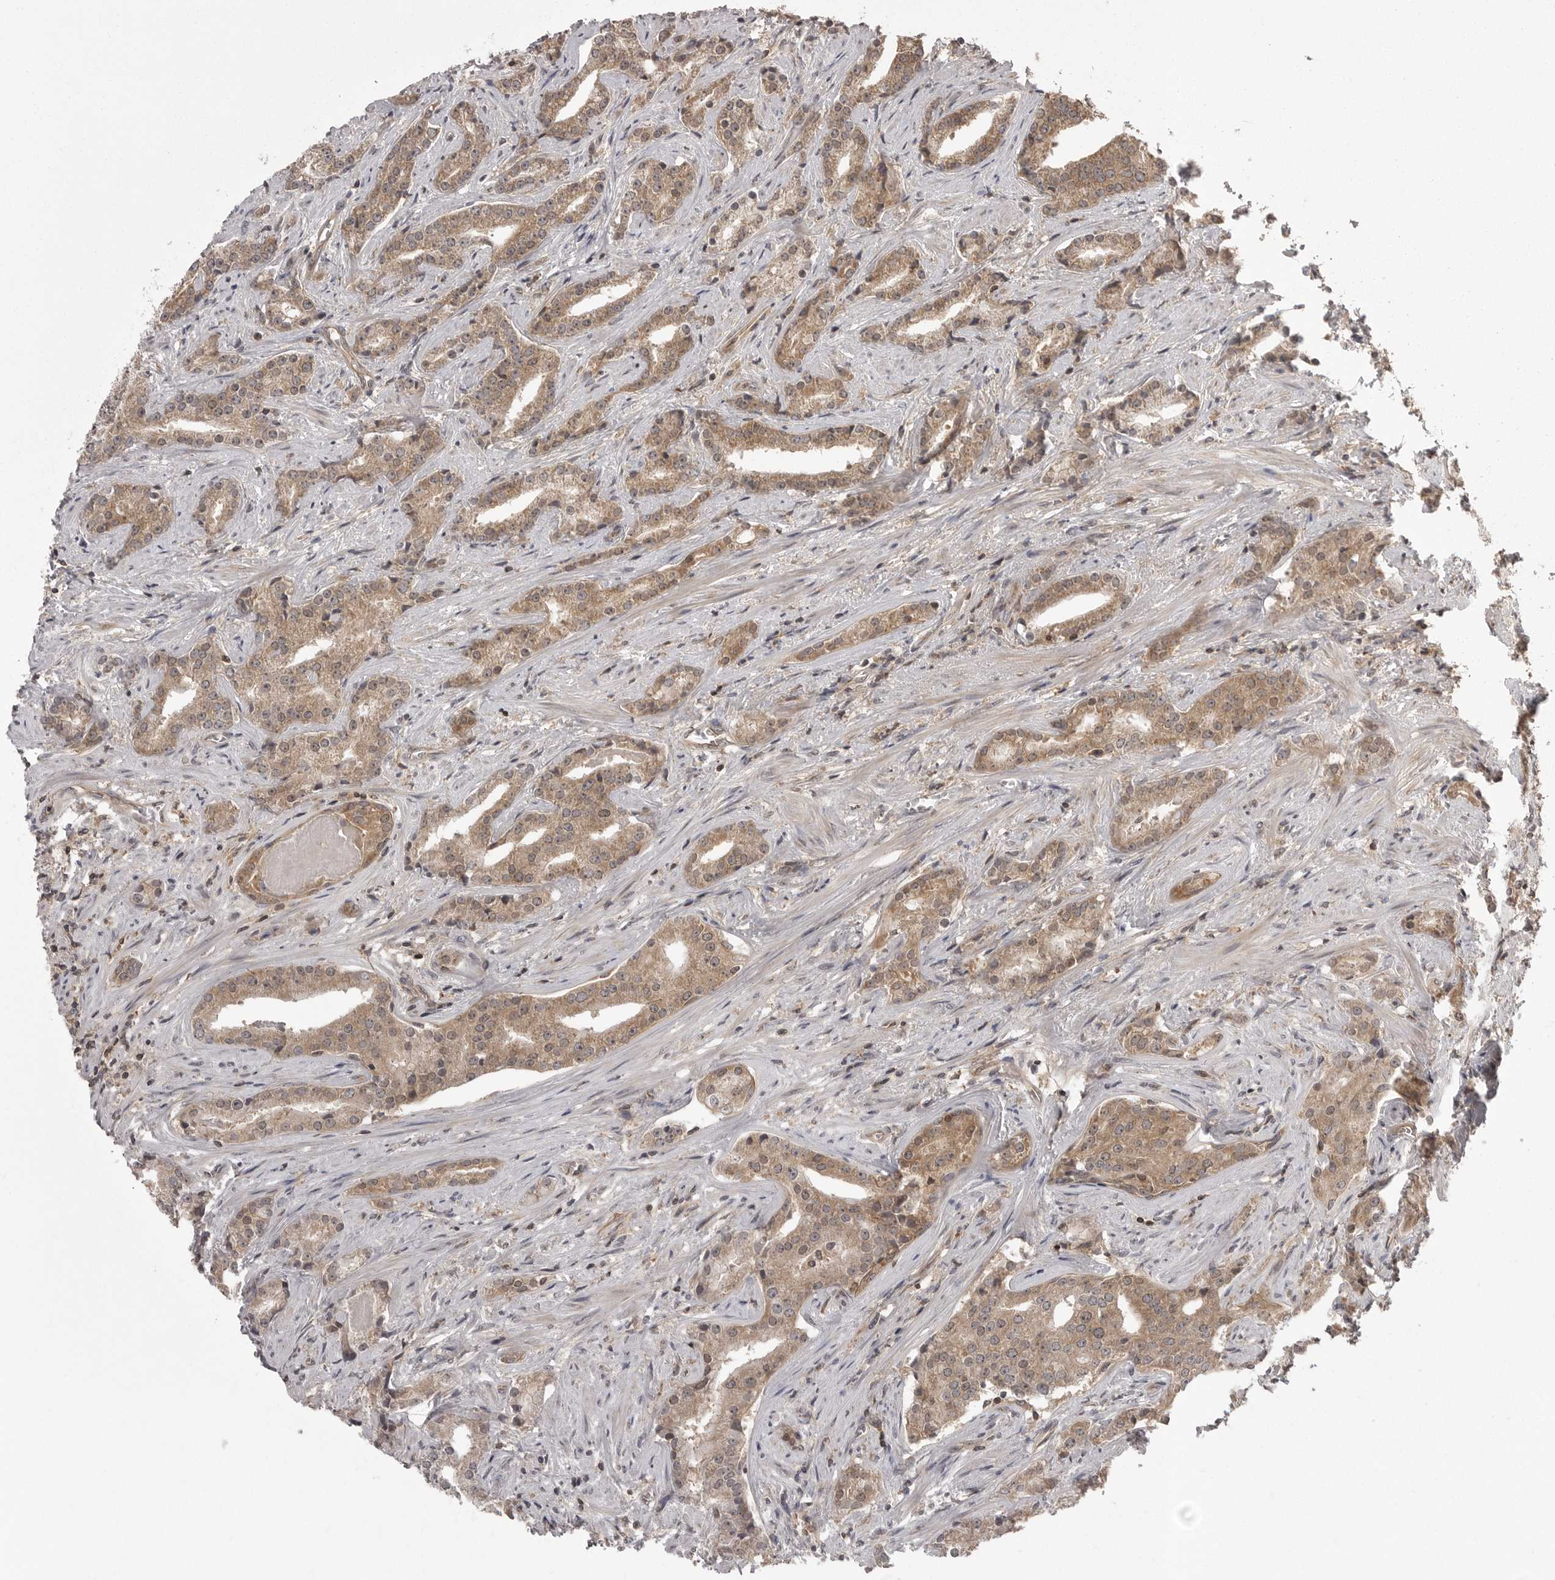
{"staining": {"intensity": "moderate", "quantity": ">75%", "location": "cytoplasmic/membranous"}, "tissue": "prostate cancer", "cell_type": "Tumor cells", "image_type": "cancer", "snomed": [{"axis": "morphology", "description": "Adenocarcinoma, Low grade"}, {"axis": "topography", "description": "Prostate"}], "caption": "About >75% of tumor cells in human low-grade adenocarcinoma (prostate) show moderate cytoplasmic/membranous protein expression as visualized by brown immunohistochemical staining.", "gene": "STK24", "patient": {"sex": "male", "age": 67}}